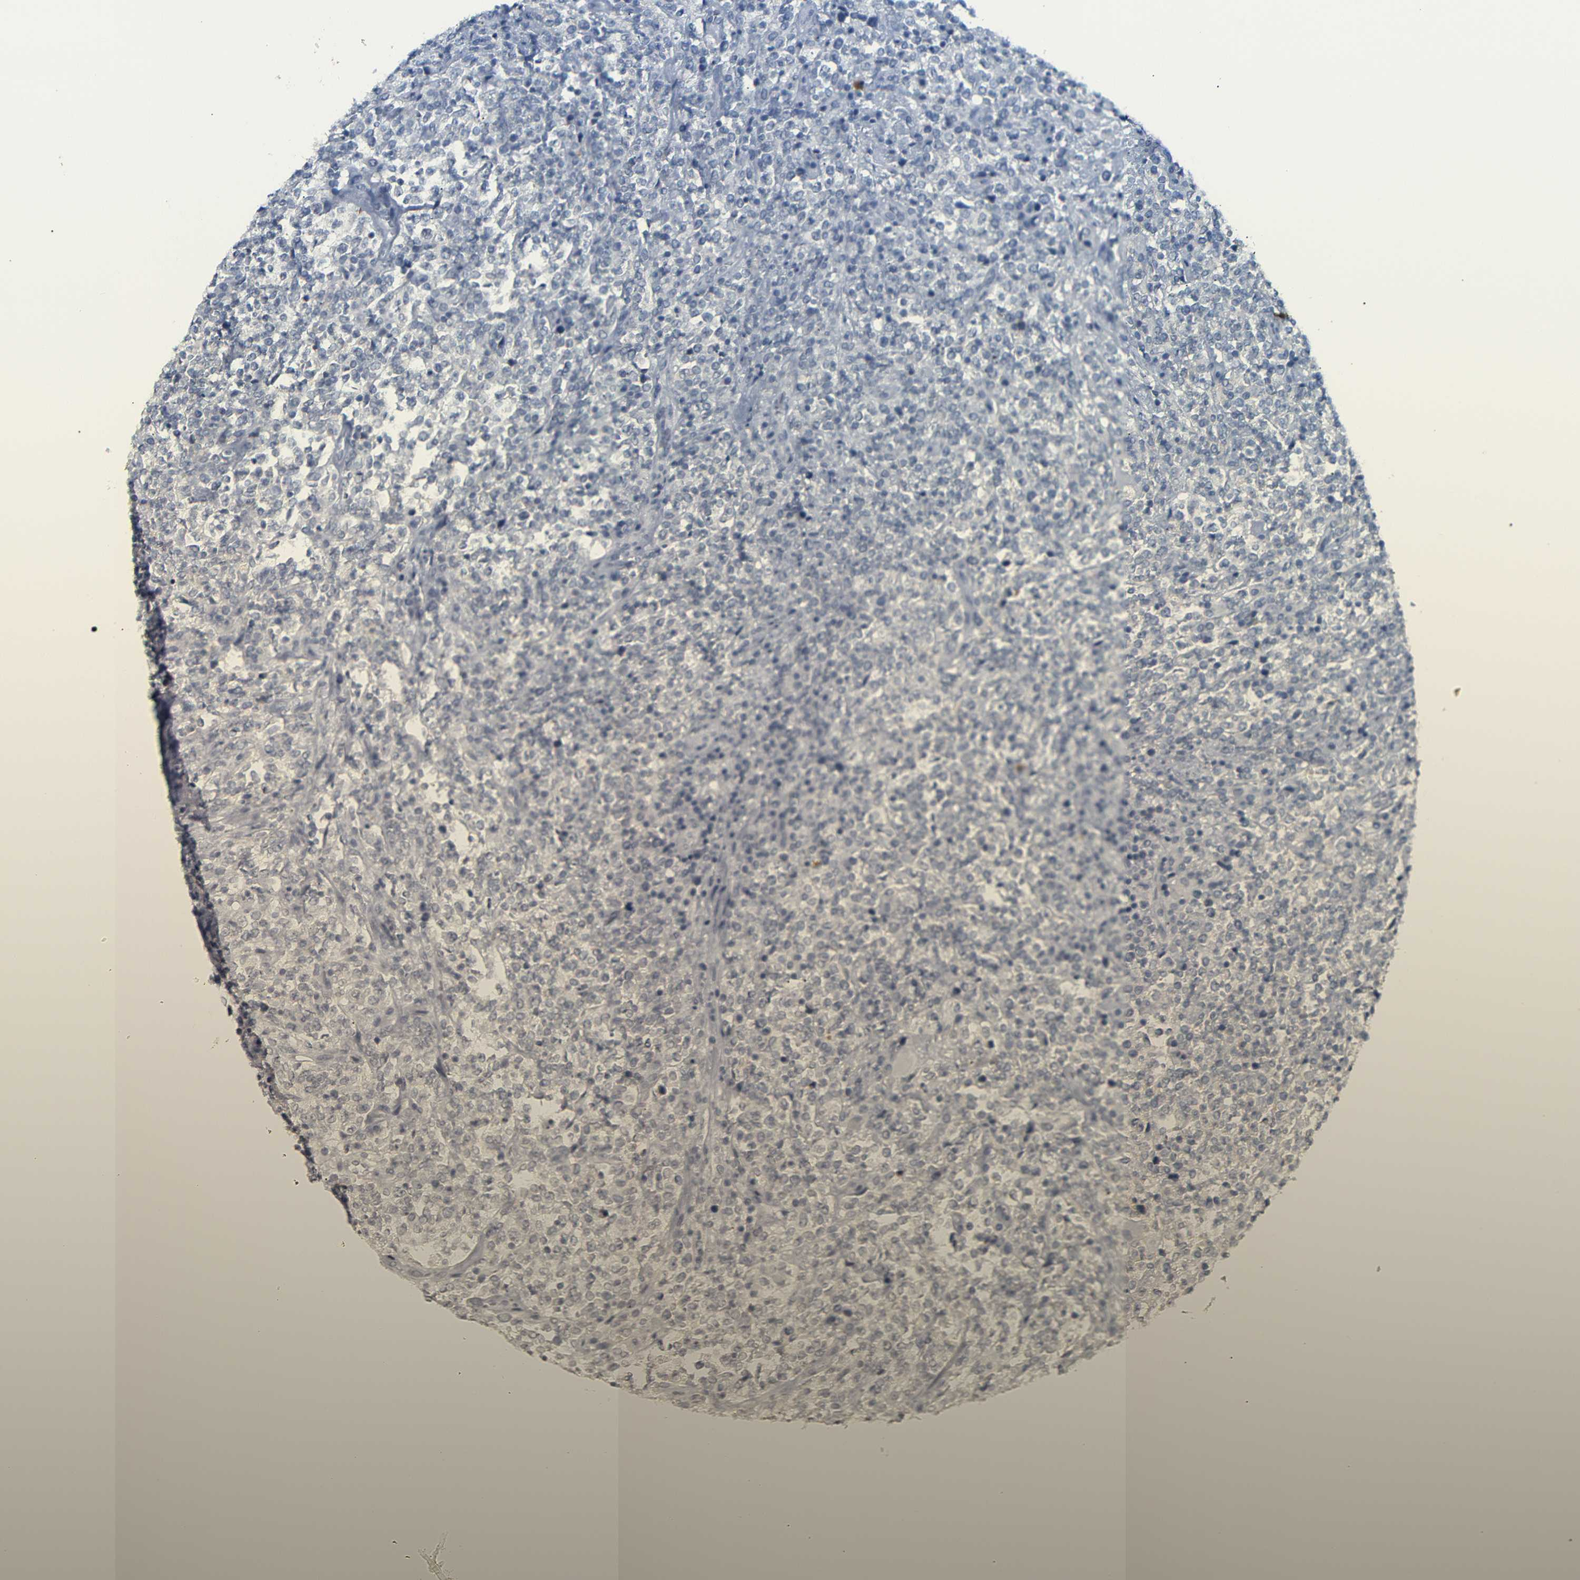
{"staining": {"intensity": "negative", "quantity": "none", "location": "none"}, "tissue": "lymphoma", "cell_type": "Tumor cells", "image_type": "cancer", "snomed": [{"axis": "morphology", "description": "Malignant lymphoma, non-Hodgkin's type, High grade"}, {"axis": "topography", "description": "Soft tissue"}], "caption": "Immunohistochemical staining of human high-grade malignant lymphoma, non-Hodgkin's type reveals no significant positivity in tumor cells. Nuclei are stained in blue.", "gene": "FCRL1", "patient": {"sex": "male", "age": 18}}